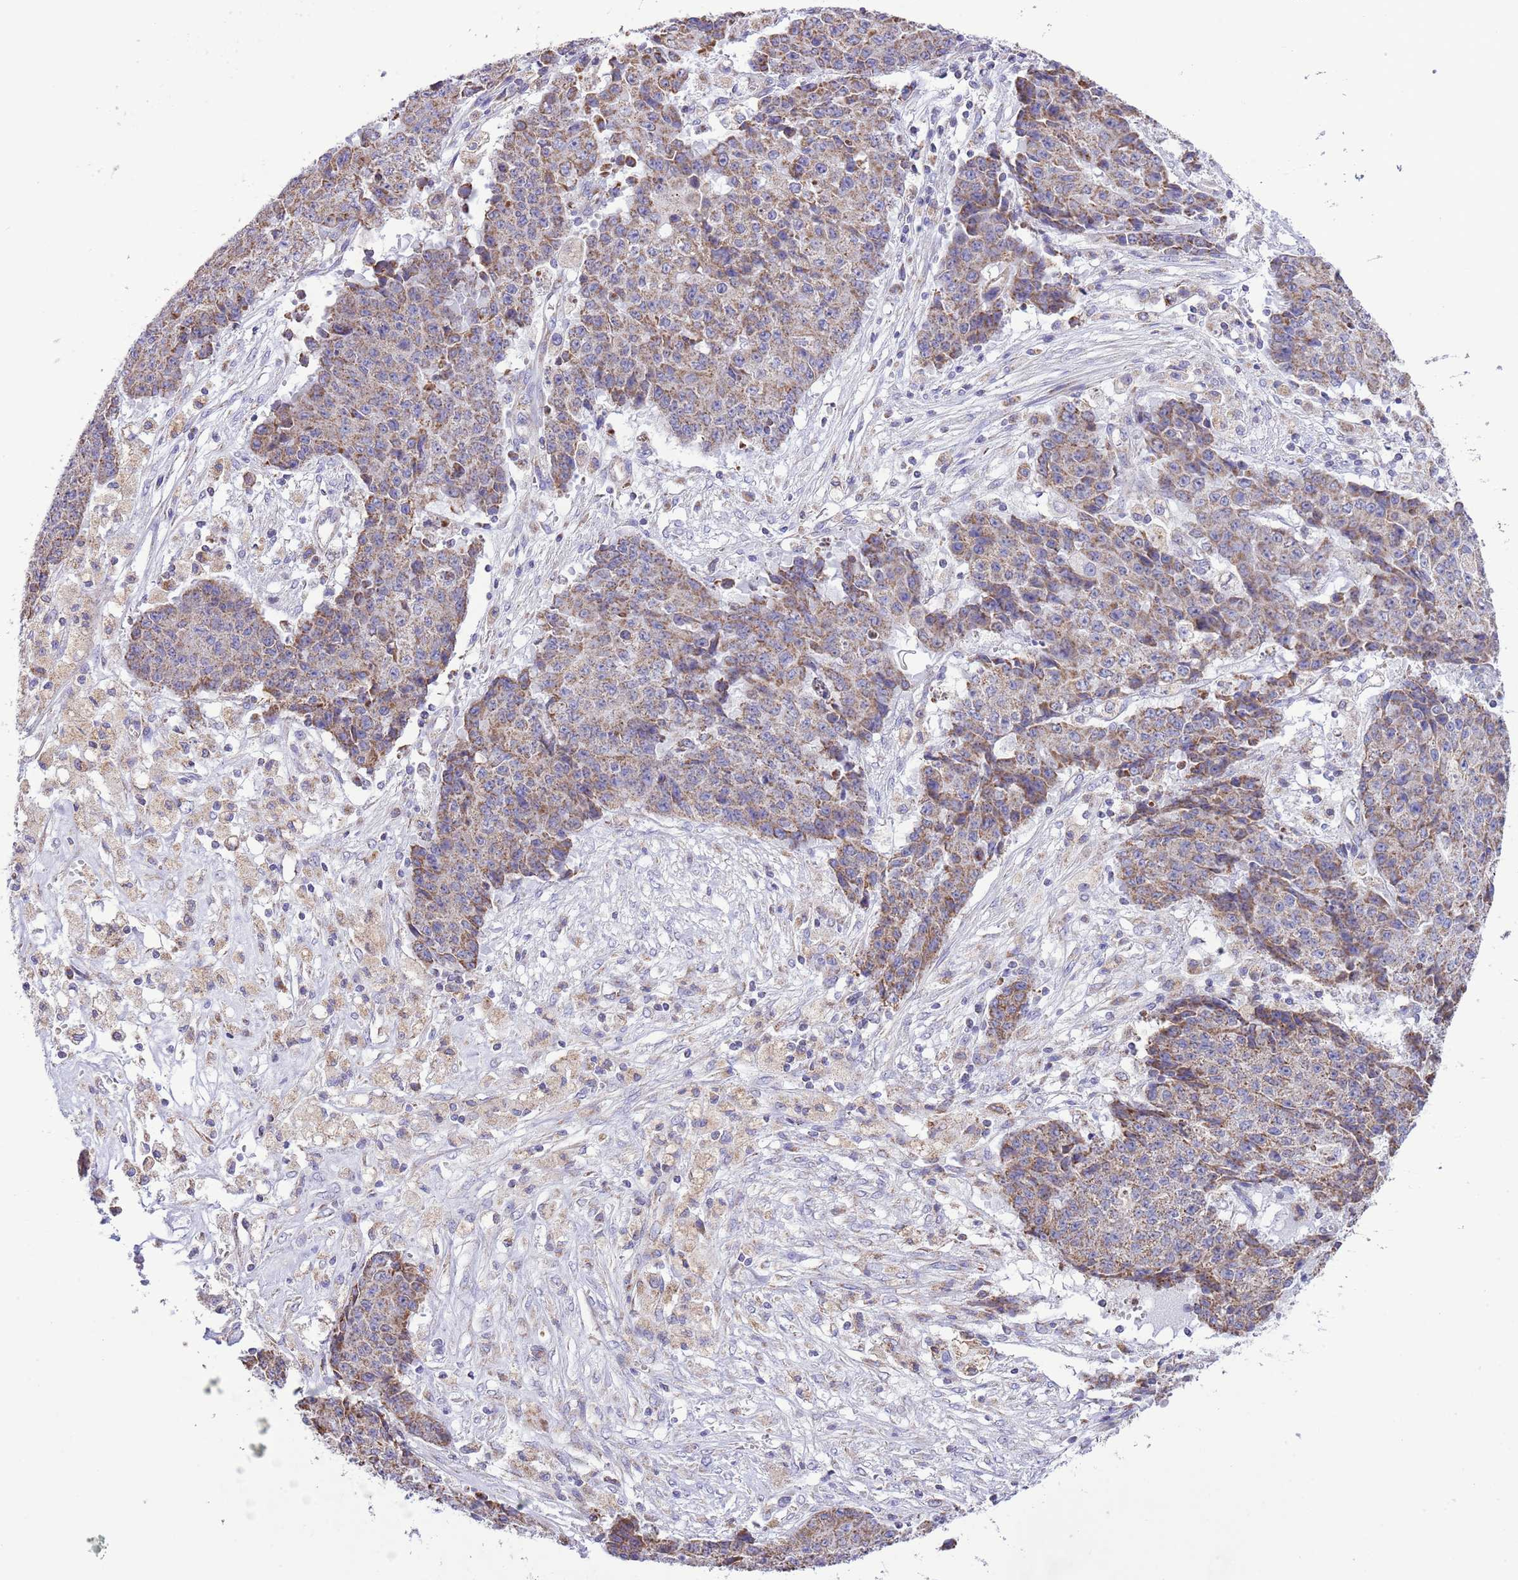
{"staining": {"intensity": "moderate", "quantity": ">75%", "location": "cytoplasmic/membranous"}, "tissue": "ovarian cancer", "cell_type": "Tumor cells", "image_type": "cancer", "snomed": [{"axis": "morphology", "description": "Carcinoma, endometroid"}, {"axis": "topography", "description": "Ovary"}], "caption": "Immunohistochemical staining of ovarian cancer displays medium levels of moderate cytoplasmic/membranous protein staining in about >75% of tumor cells.", "gene": "TEKTIP1", "patient": {"sex": "female", "age": 42}}